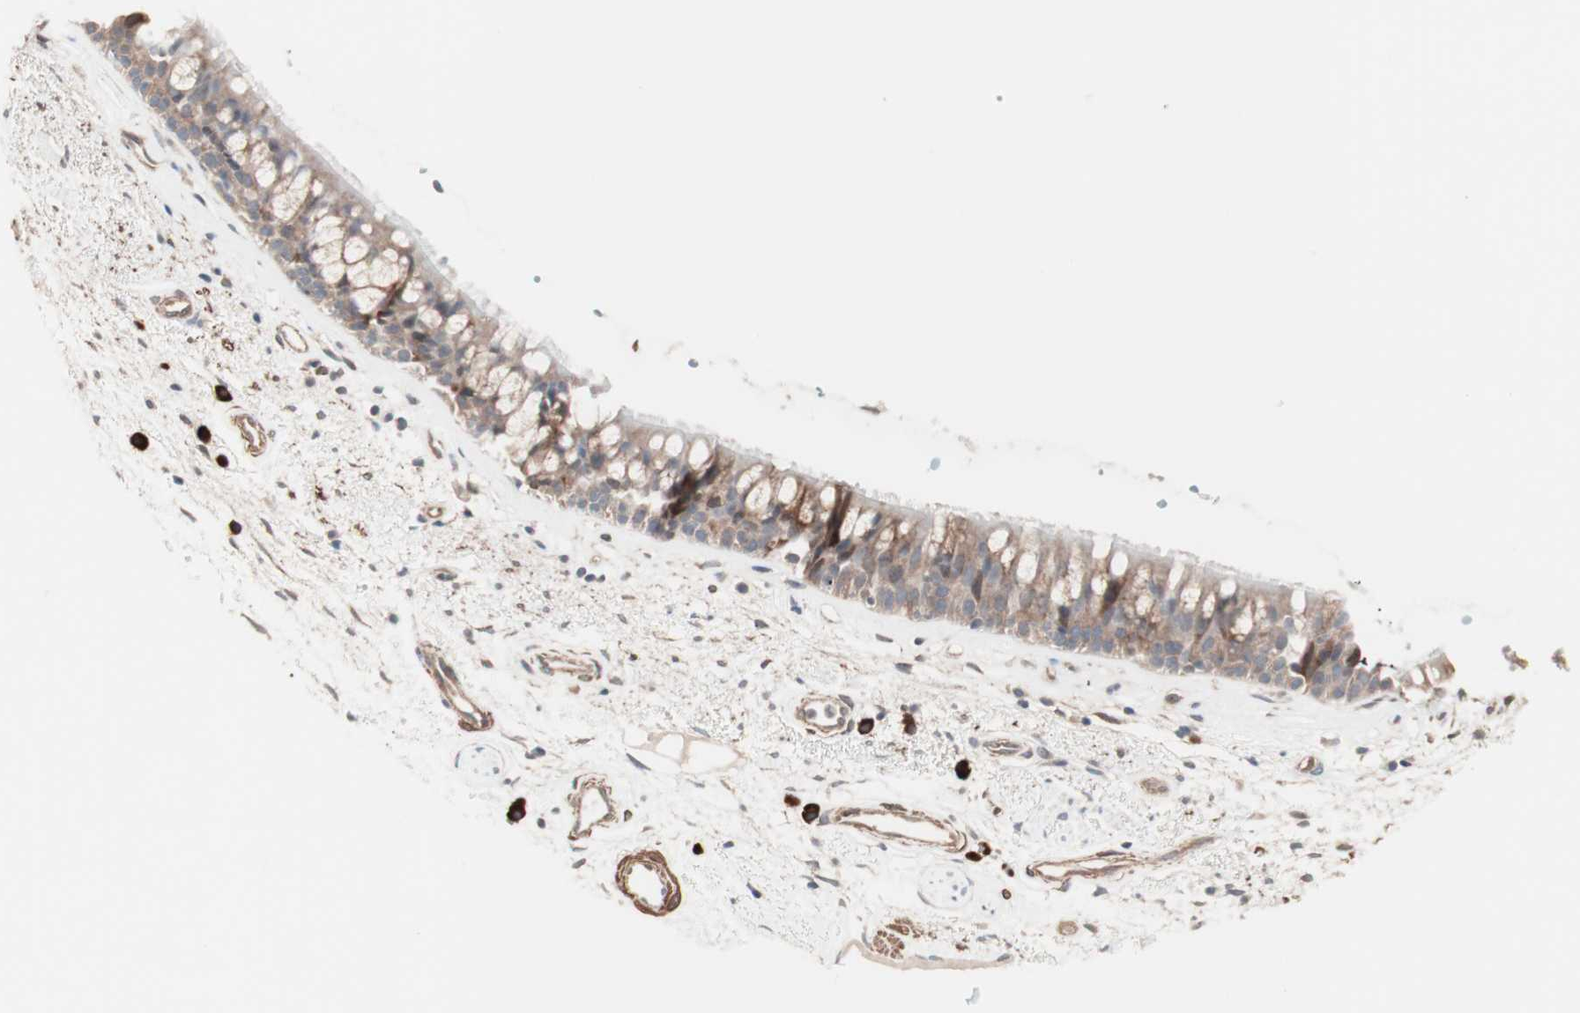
{"staining": {"intensity": "moderate", "quantity": ">75%", "location": "cytoplasmic/membranous"}, "tissue": "bronchus", "cell_type": "Respiratory epithelial cells", "image_type": "normal", "snomed": [{"axis": "morphology", "description": "Normal tissue, NOS"}, {"axis": "topography", "description": "Bronchus"}], "caption": "DAB (3,3'-diaminobenzidine) immunohistochemical staining of unremarkable bronchus shows moderate cytoplasmic/membranous protein staining in approximately >75% of respiratory epithelial cells. (DAB = brown stain, brightfield microscopy at high magnification).", "gene": "ALG5", "patient": {"sex": "female", "age": 54}}